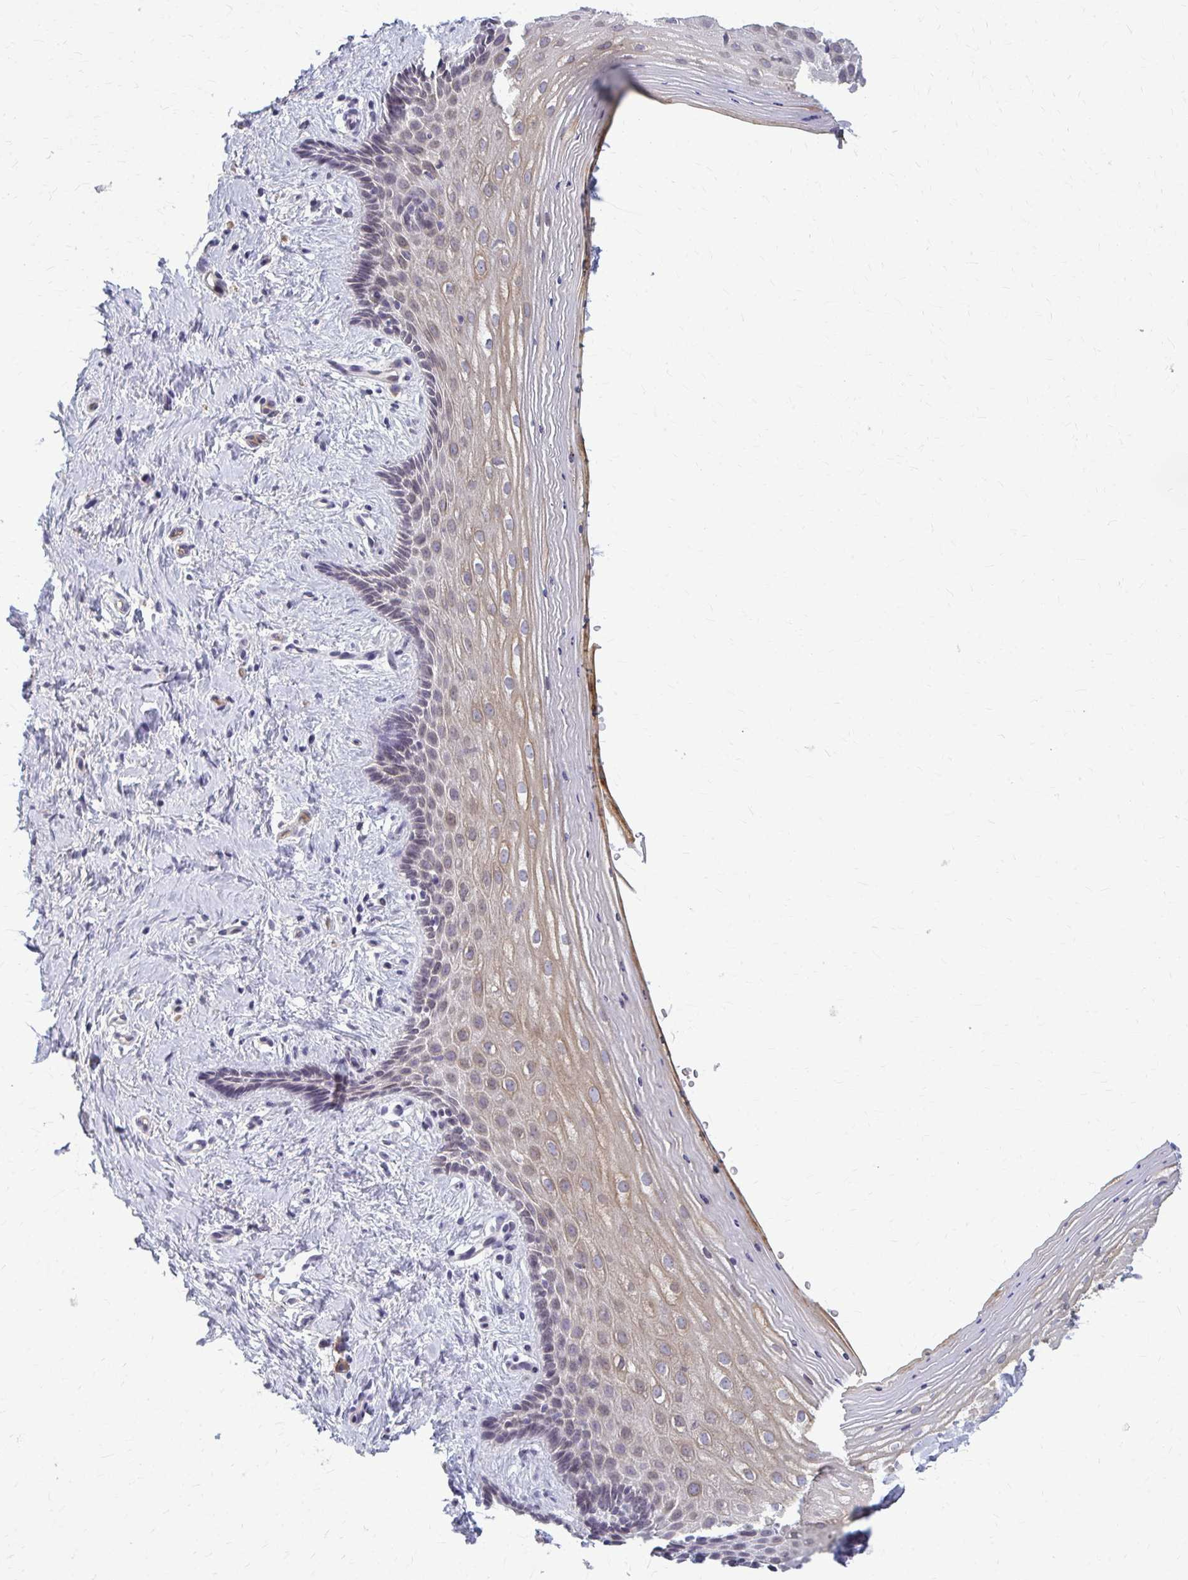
{"staining": {"intensity": "weak", "quantity": "25%-75%", "location": "cytoplasmic/membranous"}, "tissue": "vagina", "cell_type": "Squamous epithelial cells", "image_type": "normal", "snomed": [{"axis": "morphology", "description": "Normal tissue, NOS"}, {"axis": "topography", "description": "Vagina"}], "caption": "DAB (3,3'-diaminobenzidine) immunohistochemical staining of normal vagina exhibits weak cytoplasmic/membranous protein expression in about 25%-75% of squamous epithelial cells.", "gene": "MCRIP2", "patient": {"sex": "female", "age": 42}}